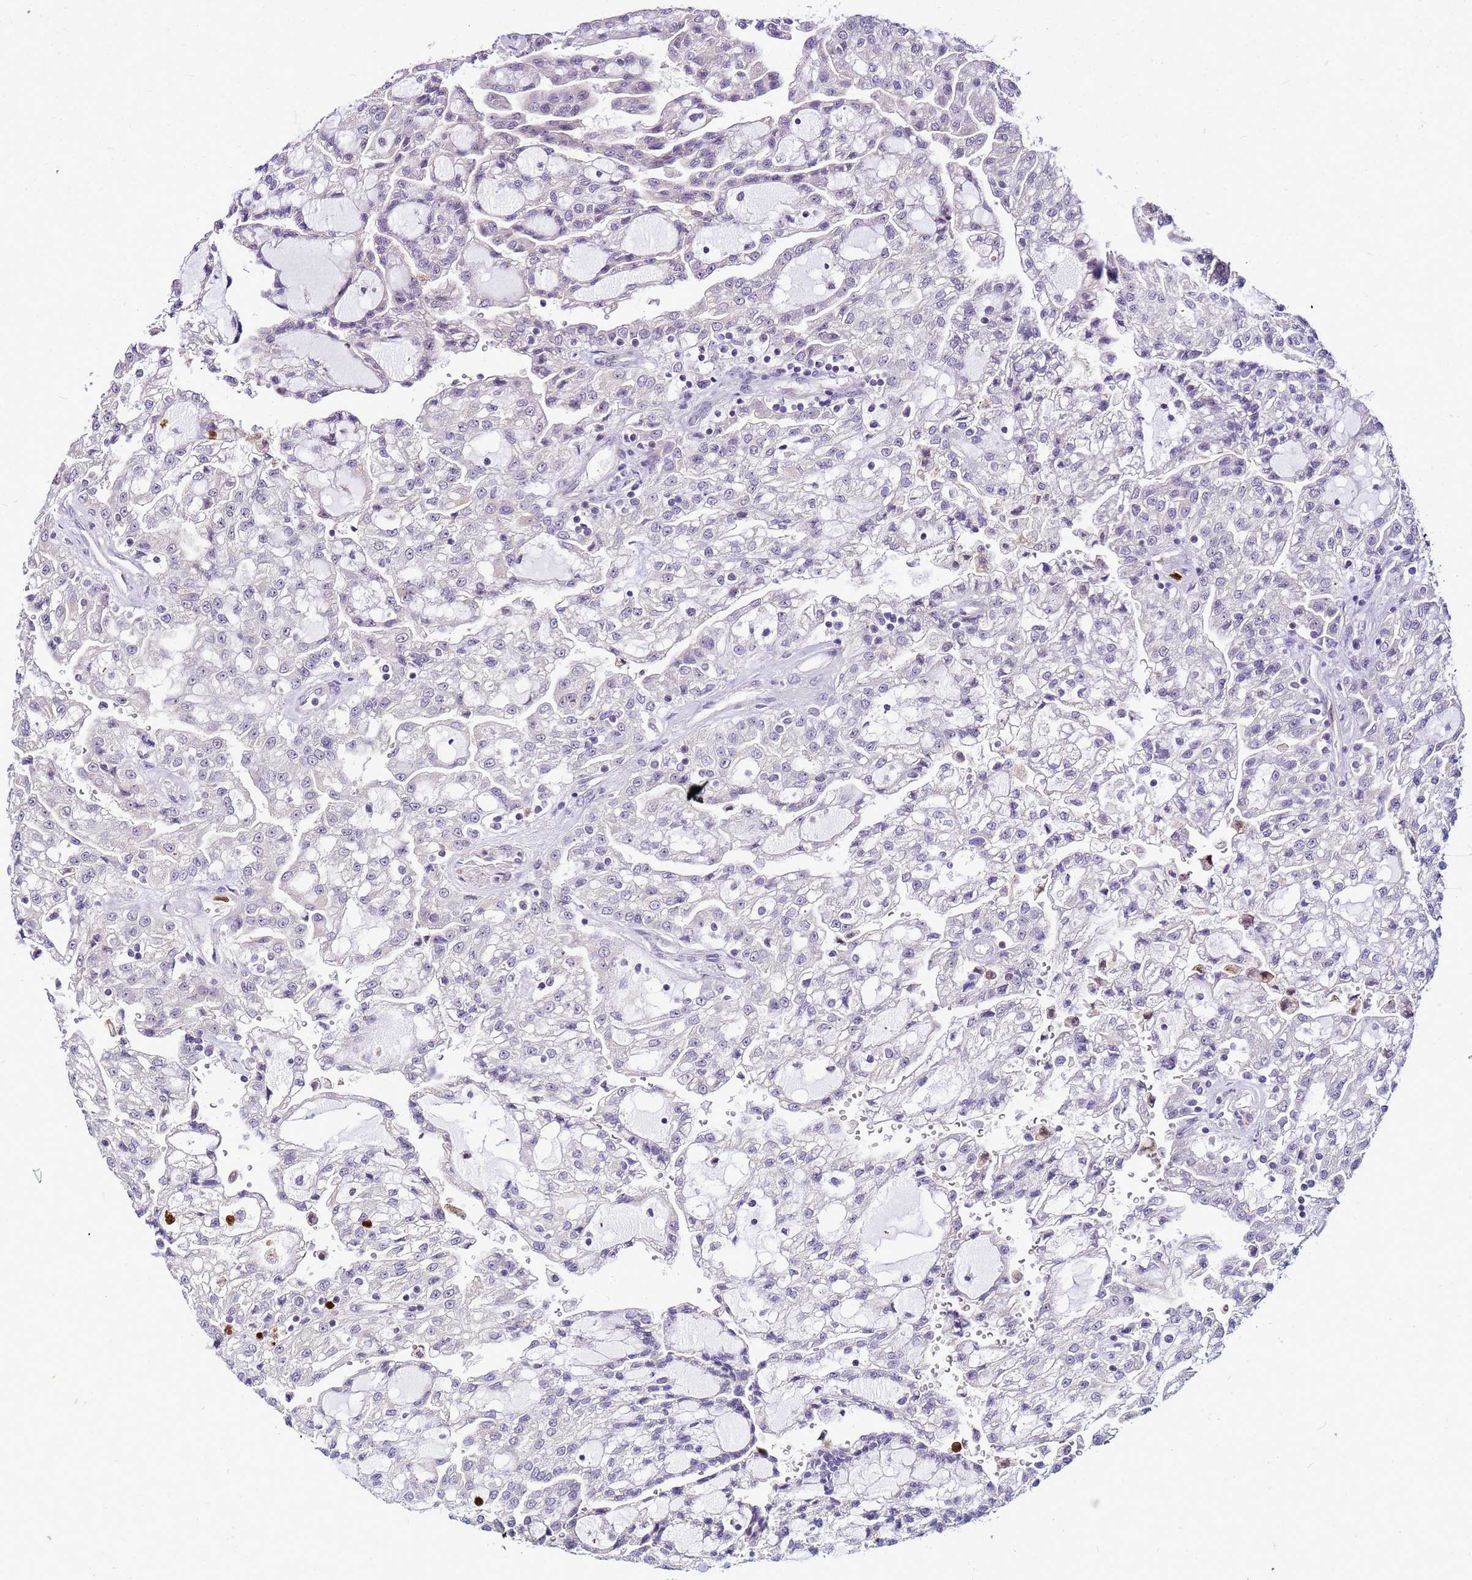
{"staining": {"intensity": "negative", "quantity": "none", "location": "none"}, "tissue": "renal cancer", "cell_type": "Tumor cells", "image_type": "cancer", "snomed": [{"axis": "morphology", "description": "Adenocarcinoma, NOS"}, {"axis": "topography", "description": "Kidney"}], "caption": "This is an immunohistochemistry (IHC) micrograph of adenocarcinoma (renal). There is no staining in tumor cells.", "gene": "VPS4B", "patient": {"sex": "male", "age": 63}}